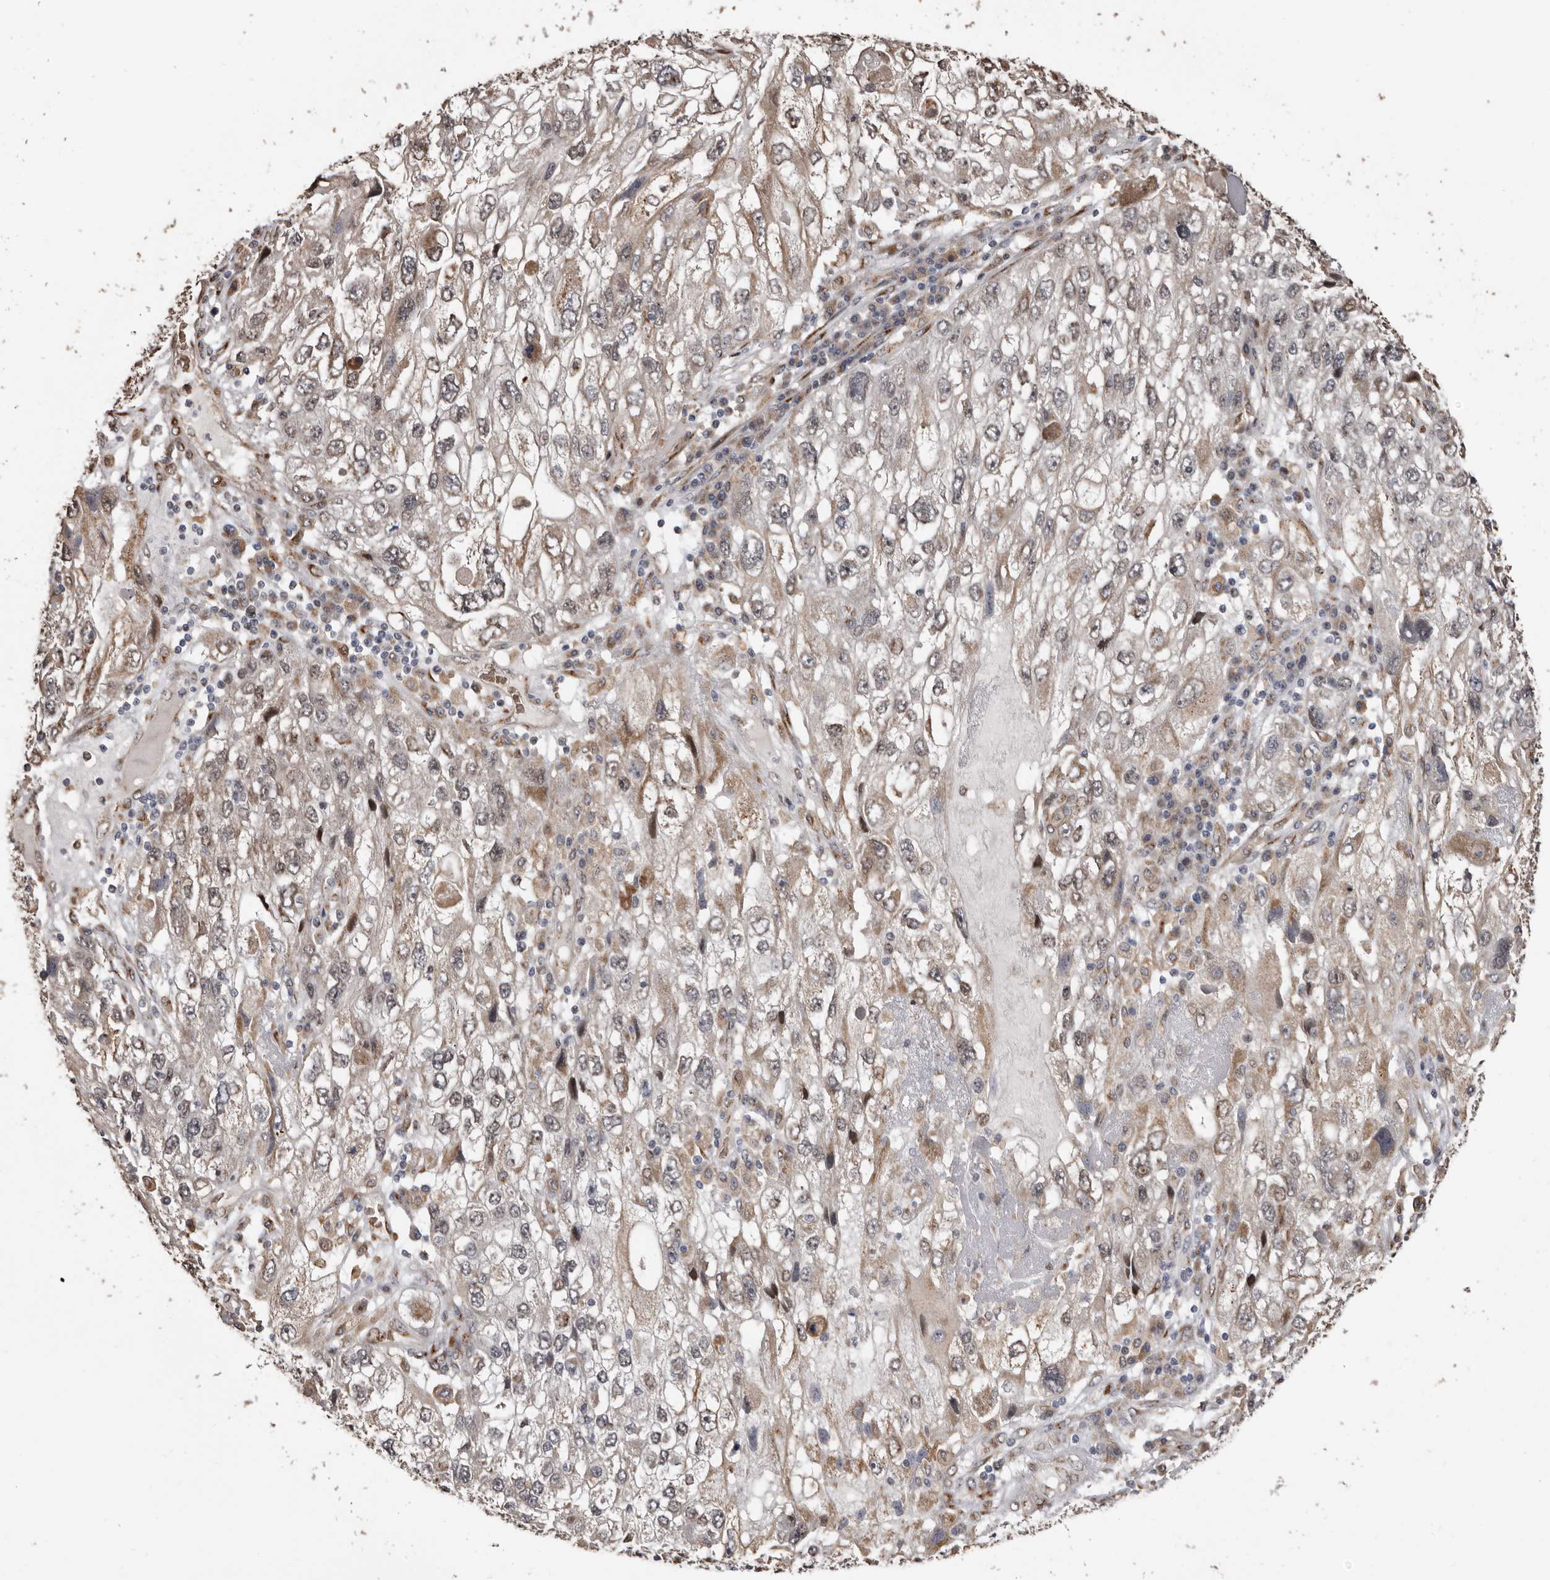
{"staining": {"intensity": "weak", "quantity": "25%-75%", "location": "cytoplasmic/membranous"}, "tissue": "endometrial cancer", "cell_type": "Tumor cells", "image_type": "cancer", "snomed": [{"axis": "morphology", "description": "Adenocarcinoma, NOS"}, {"axis": "topography", "description": "Endometrium"}], "caption": "Protein staining demonstrates weak cytoplasmic/membranous expression in approximately 25%-75% of tumor cells in endometrial cancer (adenocarcinoma). (Brightfield microscopy of DAB IHC at high magnification).", "gene": "ENTREP1", "patient": {"sex": "female", "age": 49}}